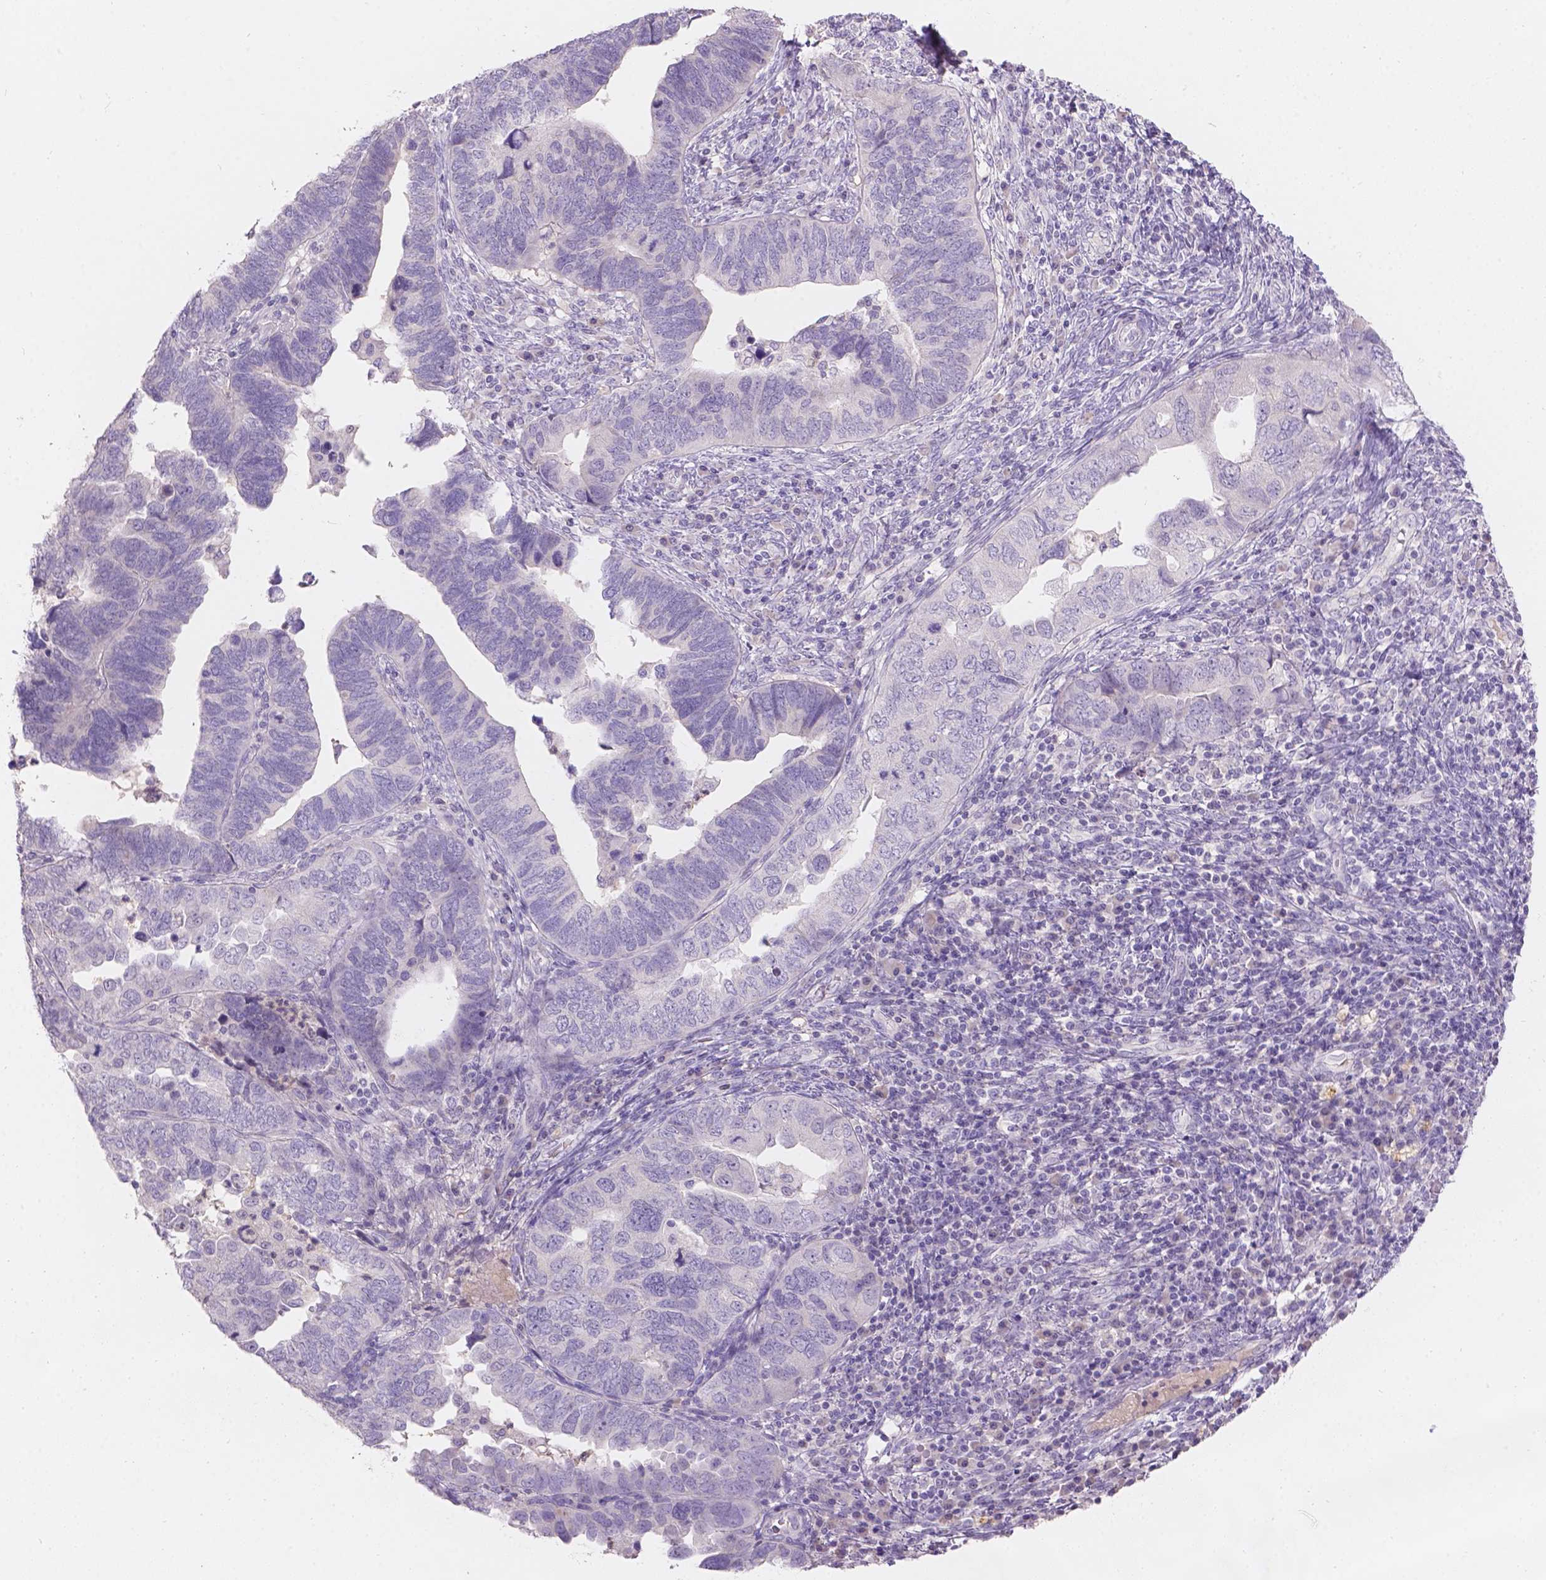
{"staining": {"intensity": "negative", "quantity": "none", "location": "none"}, "tissue": "endometrial cancer", "cell_type": "Tumor cells", "image_type": "cancer", "snomed": [{"axis": "morphology", "description": "Adenocarcinoma, NOS"}, {"axis": "topography", "description": "Endometrium"}], "caption": "There is no significant positivity in tumor cells of endometrial cancer.", "gene": "DCAF4L1", "patient": {"sex": "female", "age": 79}}